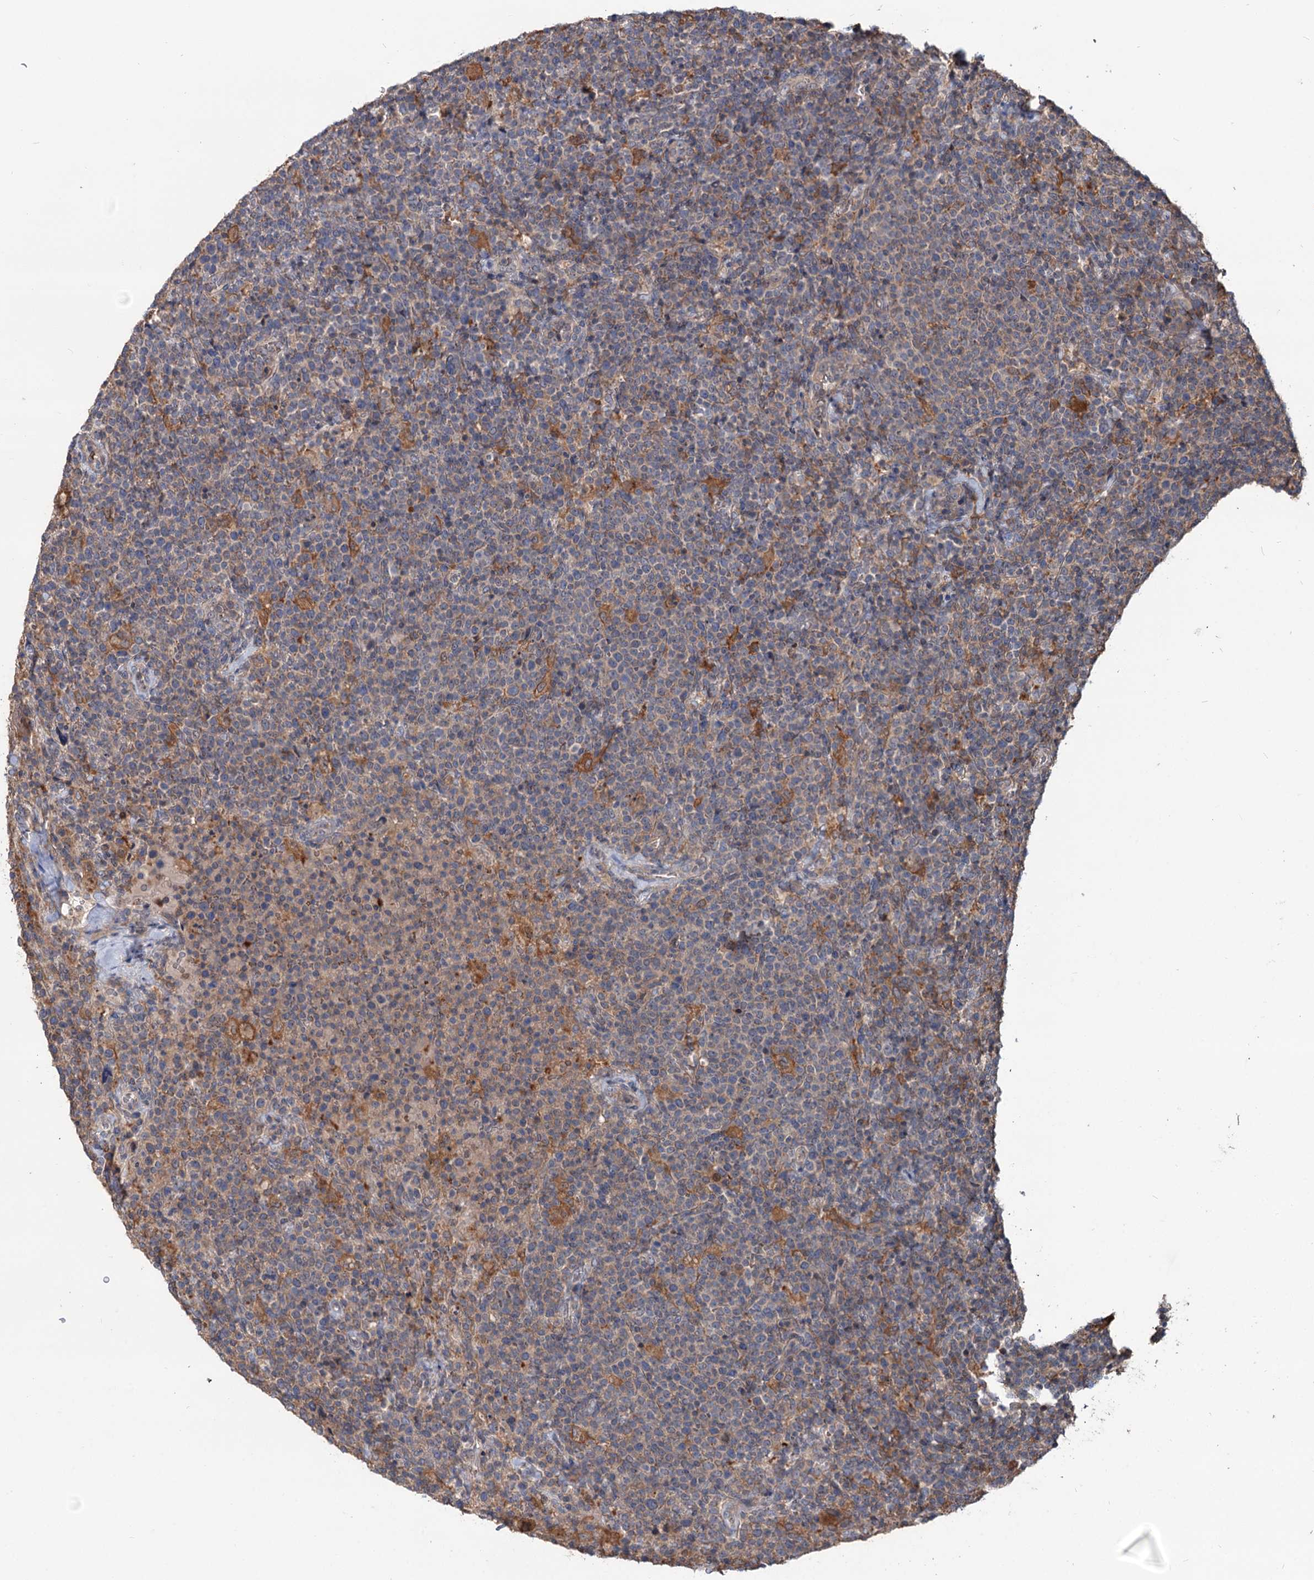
{"staining": {"intensity": "weak", "quantity": "<25%", "location": "cytoplasmic/membranous"}, "tissue": "lymphoma", "cell_type": "Tumor cells", "image_type": "cancer", "snomed": [{"axis": "morphology", "description": "Malignant lymphoma, non-Hodgkin's type, High grade"}, {"axis": "topography", "description": "Lymph node"}], "caption": "Immunohistochemistry (IHC) photomicrograph of neoplastic tissue: lymphoma stained with DAB displays no significant protein positivity in tumor cells.", "gene": "GRIP1", "patient": {"sex": "male", "age": 61}}